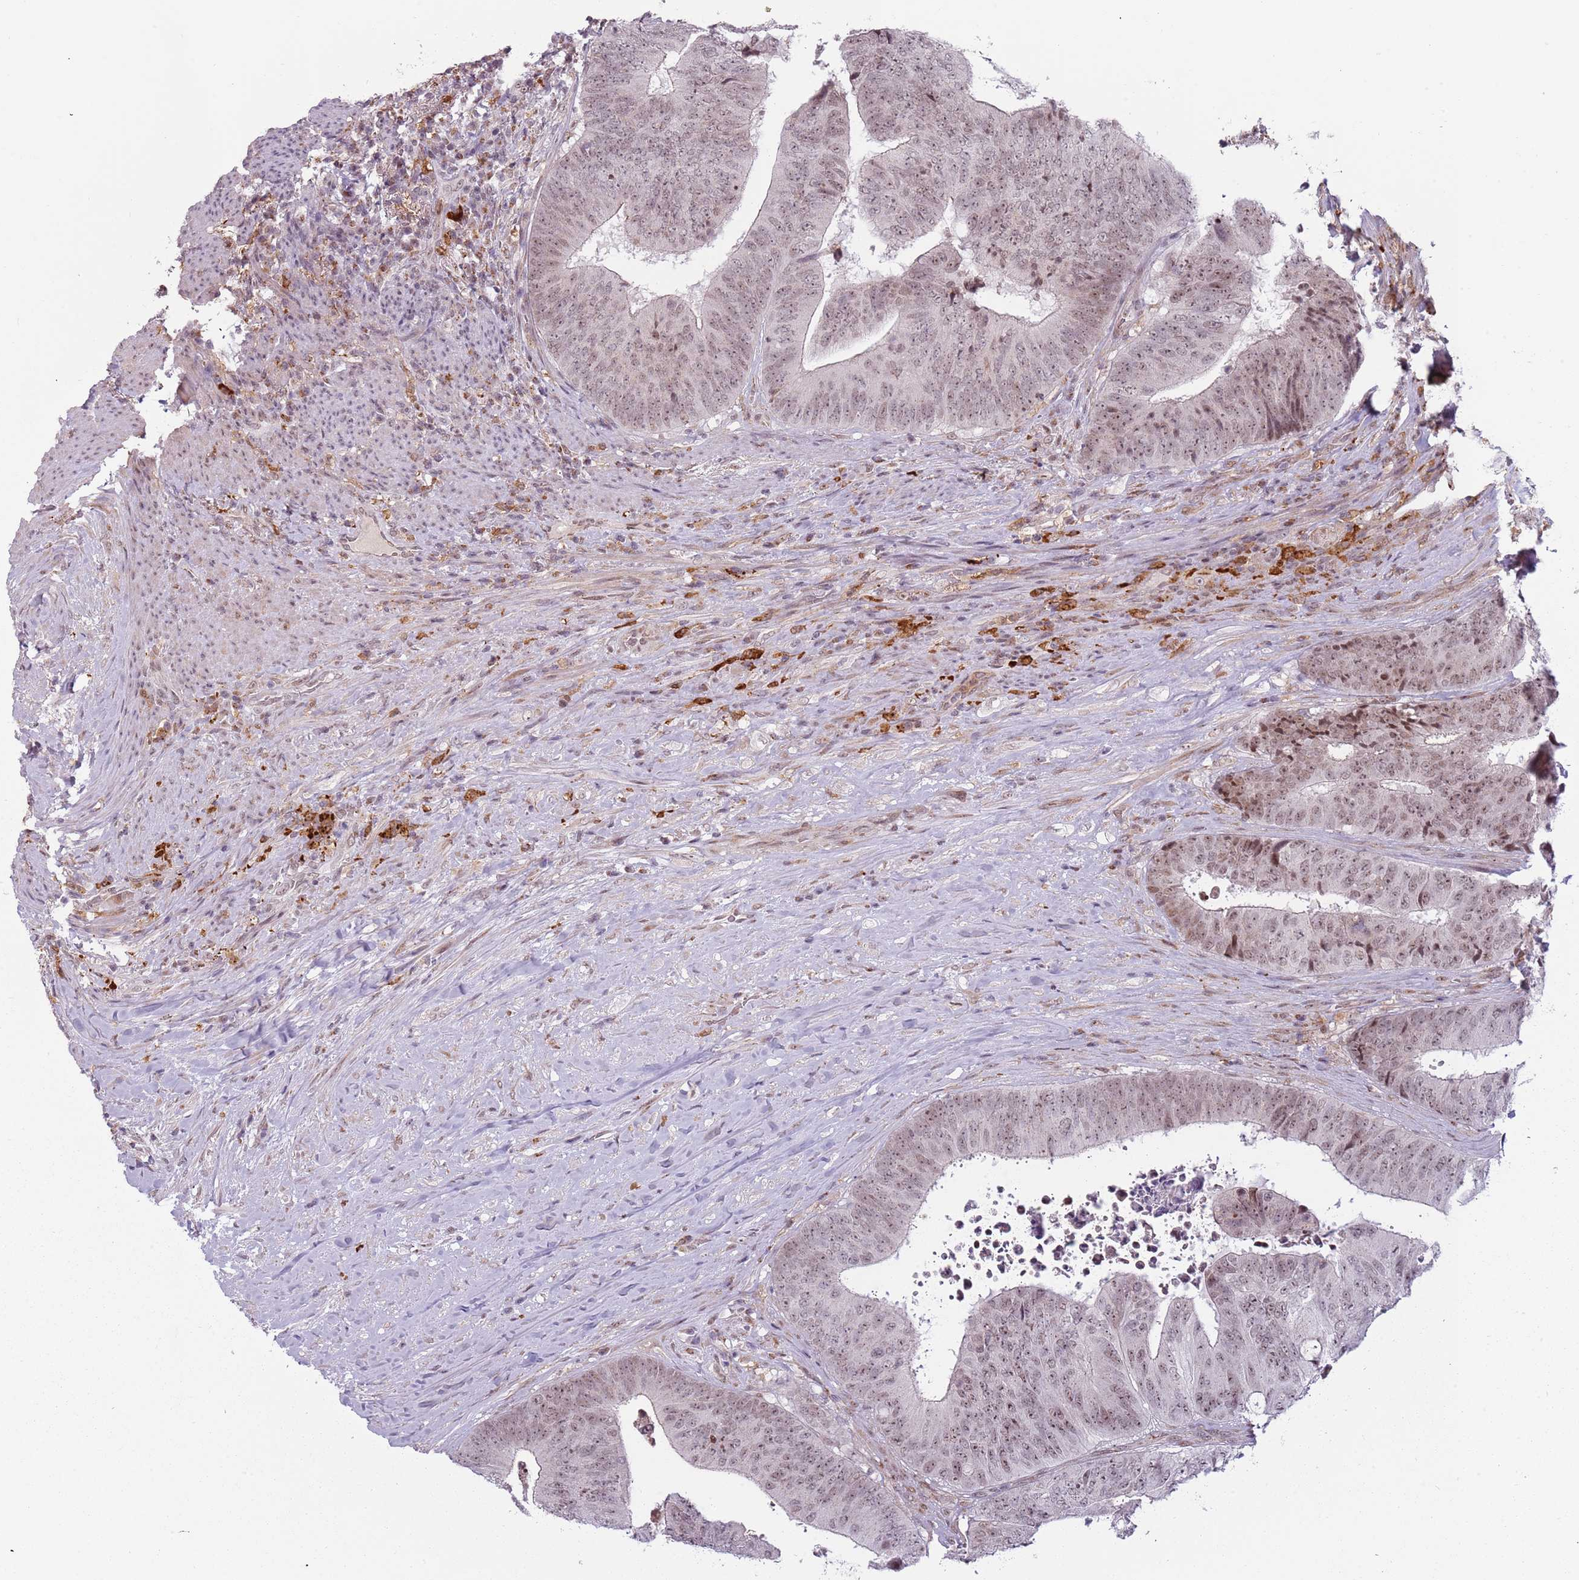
{"staining": {"intensity": "moderate", "quantity": ">75%", "location": "nuclear"}, "tissue": "colorectal cancer", "cell_type": "Tumor cells", "image_type": "cancer", "snomed": [{"axis": "morphology", "description": "Adenocarcinoma, NOS"}, {"axis": "topography", "description": "Rectum"}], "caption": "Colorectal cancer stained with a protein marker displays moderate staining in tumor cells.", "gene": "REXO4", "patient": {"sex": "male", "age": 72}}